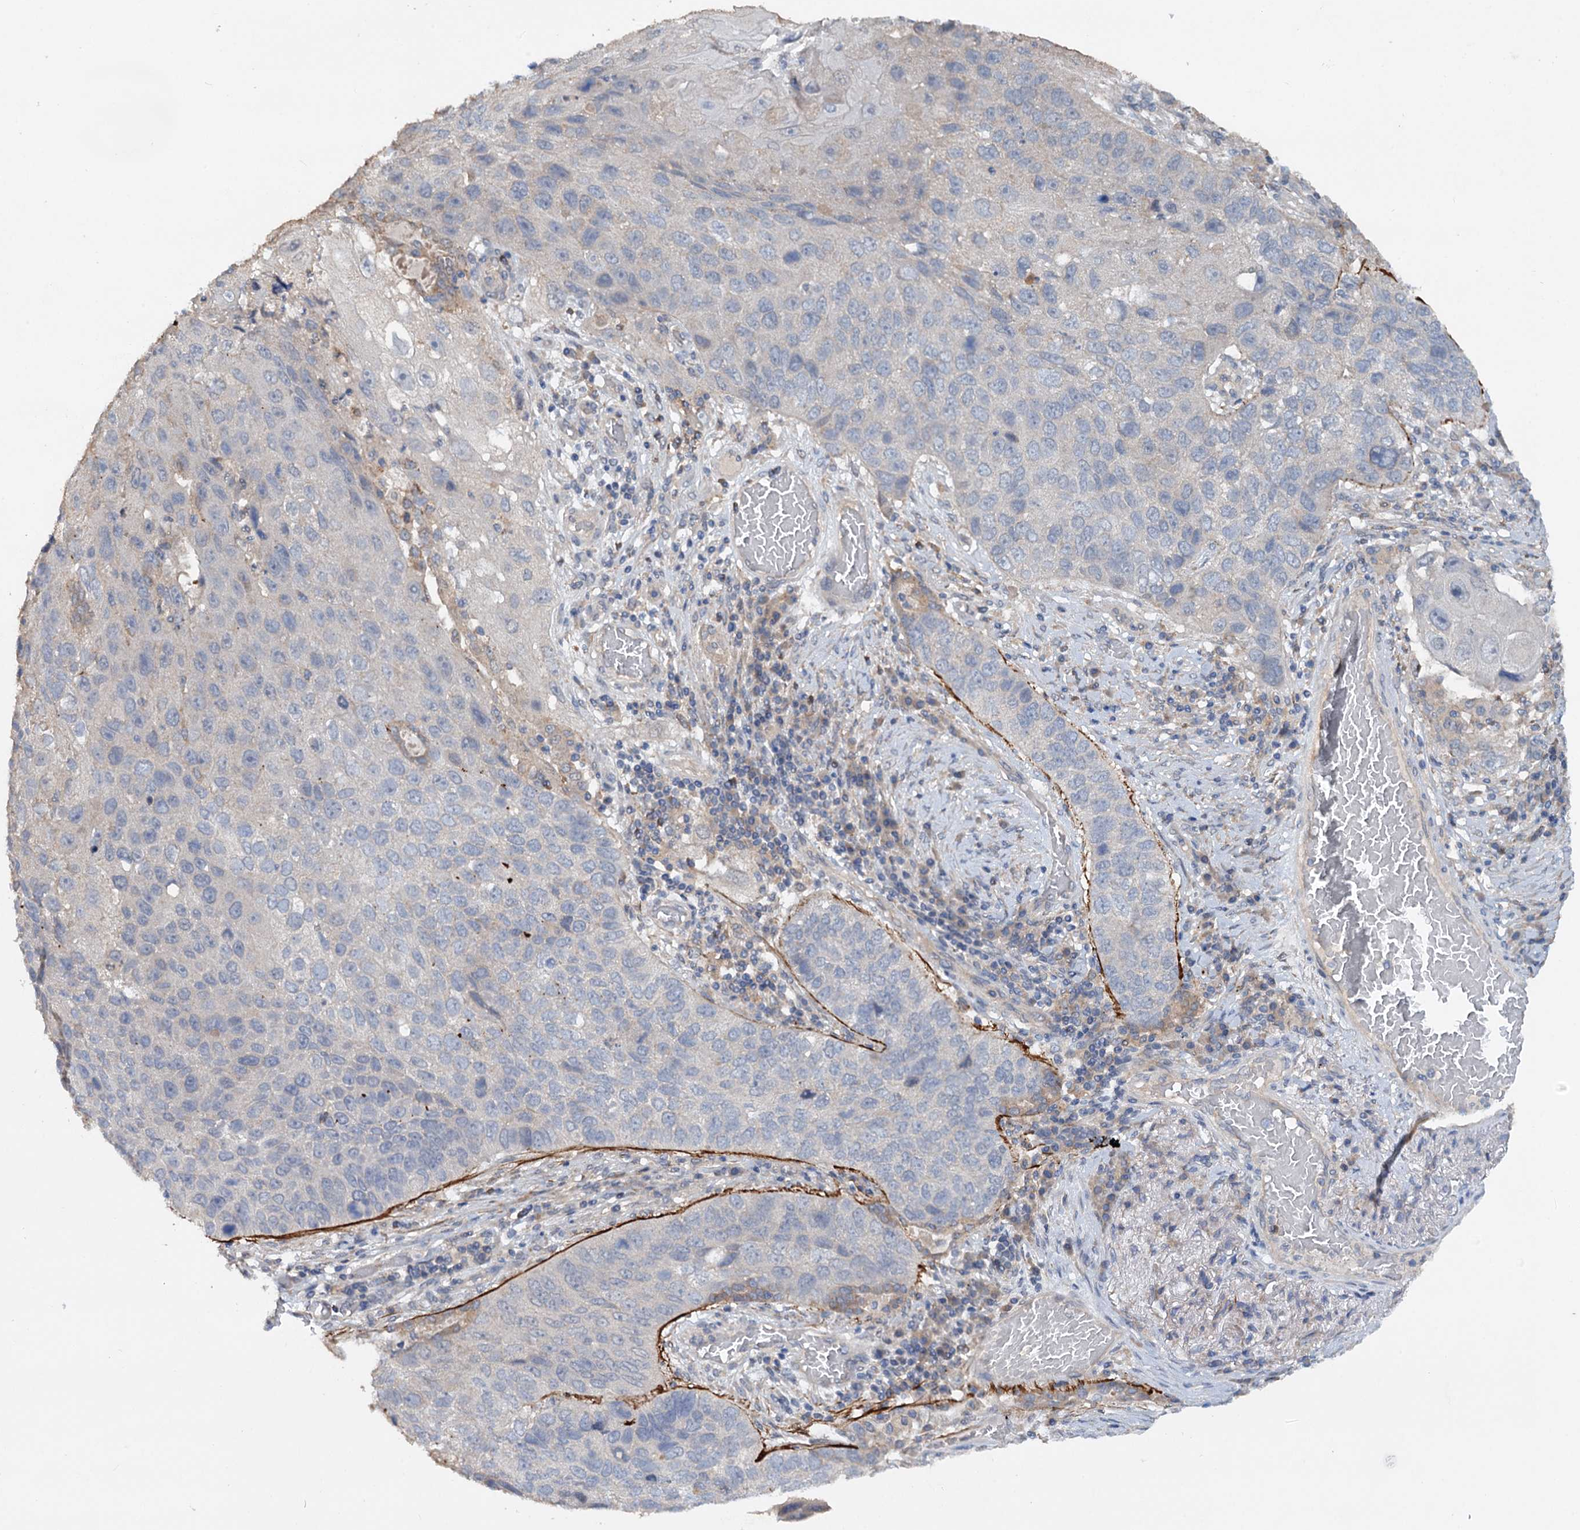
{"staining": {"intensity": "negative", "quantity": "none", "location": "none"}, "tissue": "lung cancer", "cell_type": "Tumor cells", "image_type": "cancer", "snomed": [{"axis": "morphology", "description": "Squamous cell carcinoma, NOS"}, {"axis": "topography", "description": "Lung"}], "caption": "Immunohistochemical staining of human lung cancer (squamous cell carcinoma) shows no significant staining in tumor cells. (DAB (3,3'-diaminobenzidine) immunohistochemistry with hematoxylin counter stain).", "gene": "ETFBKMT", "patient": {"sex": "male", "age": 61}}